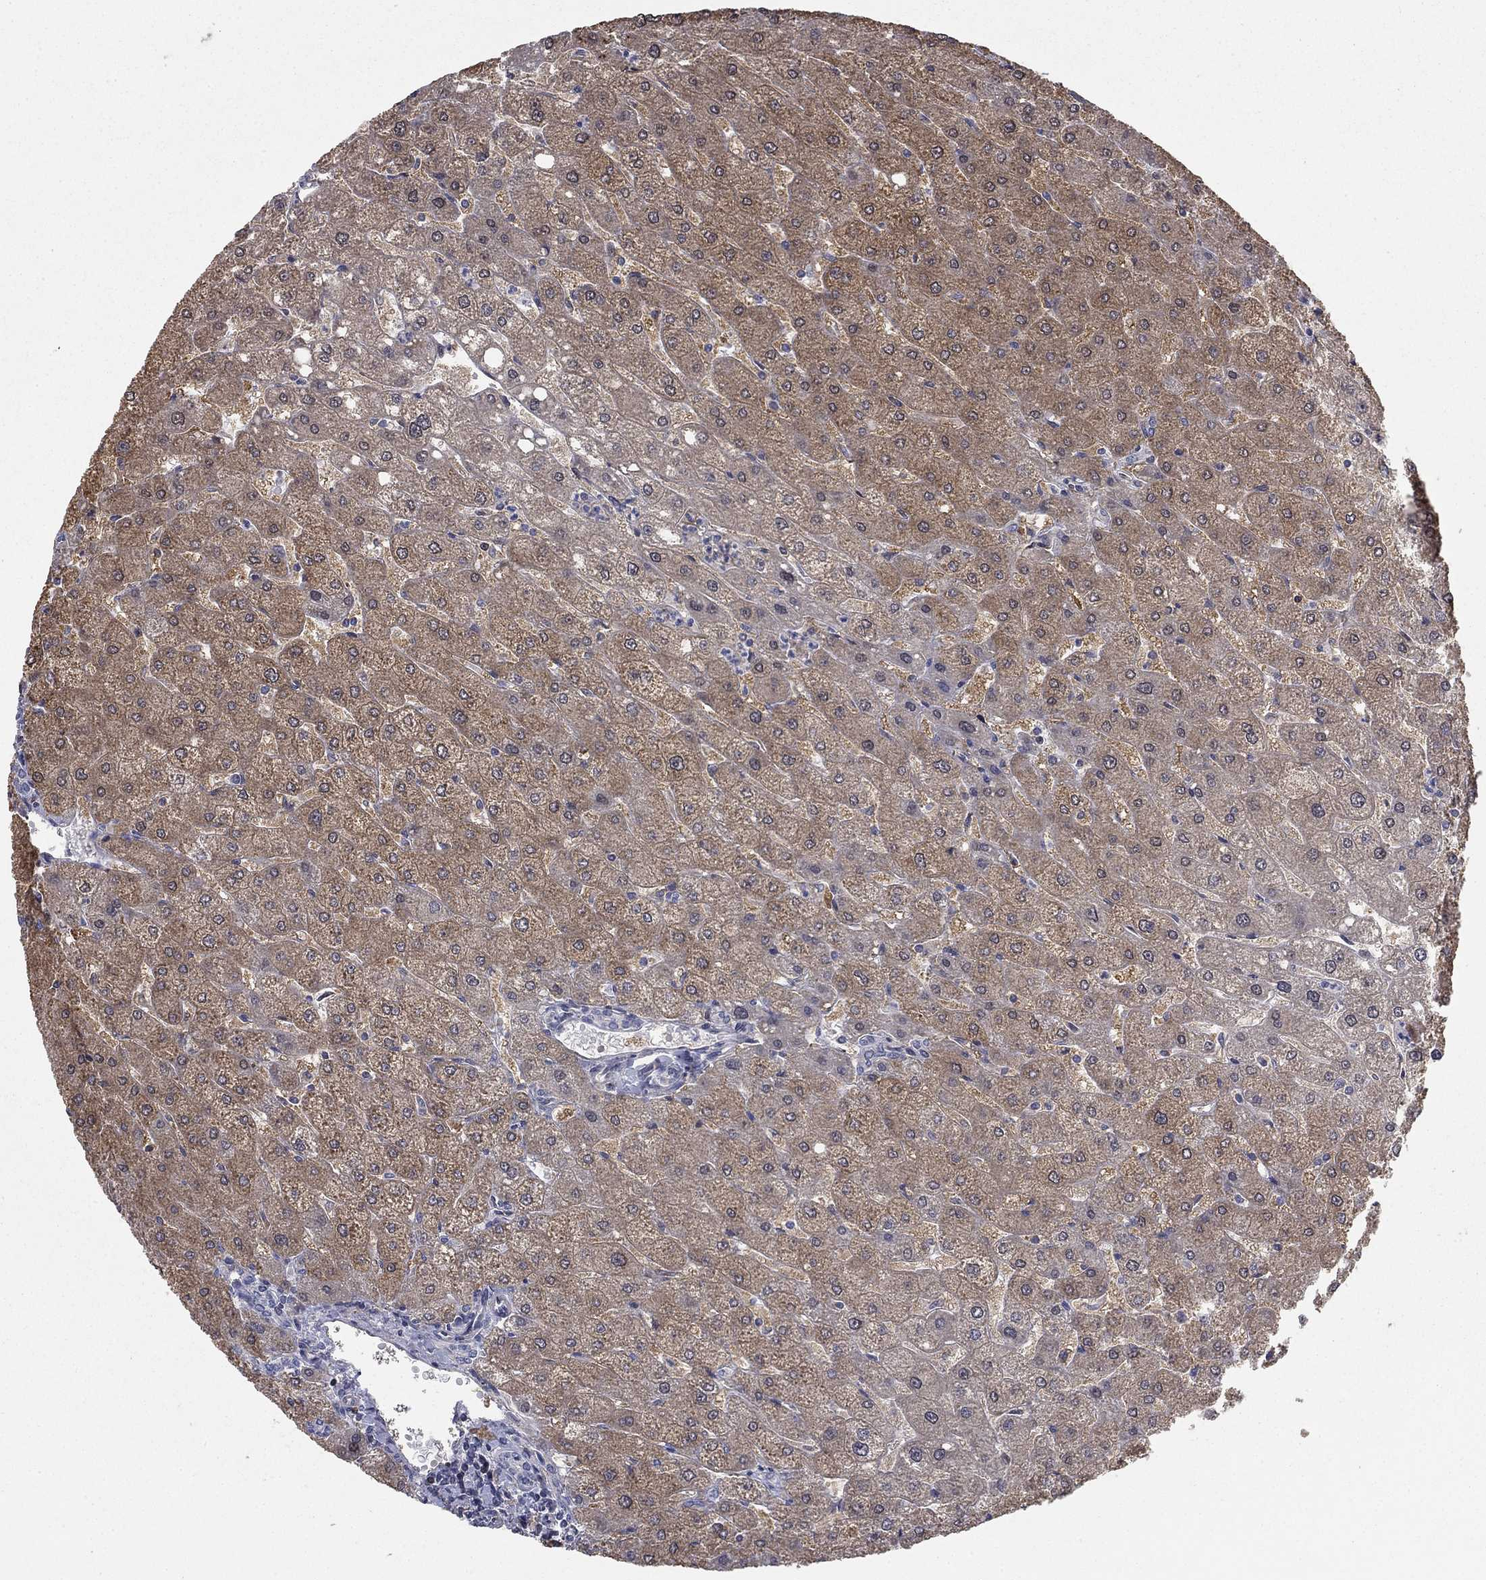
{"staining": {"intensity": "negative", "quantity": "none", "location": "none"}, "tissue": "liver", "cell_type": "Cholangiocytes", "image_type": "normal", "snomed": [{"axis": "morphology", "description": "Normal tissue, NOS"}, {"axis": "topography", "description": "Liver"}], "caption": "An immunohistochemistry histopathology image of unremarkable liver is shown. There is no staining in cholangiocytes of liver.", "gene": "MMAA", "patient": {"sex": "male", "age": 67}}